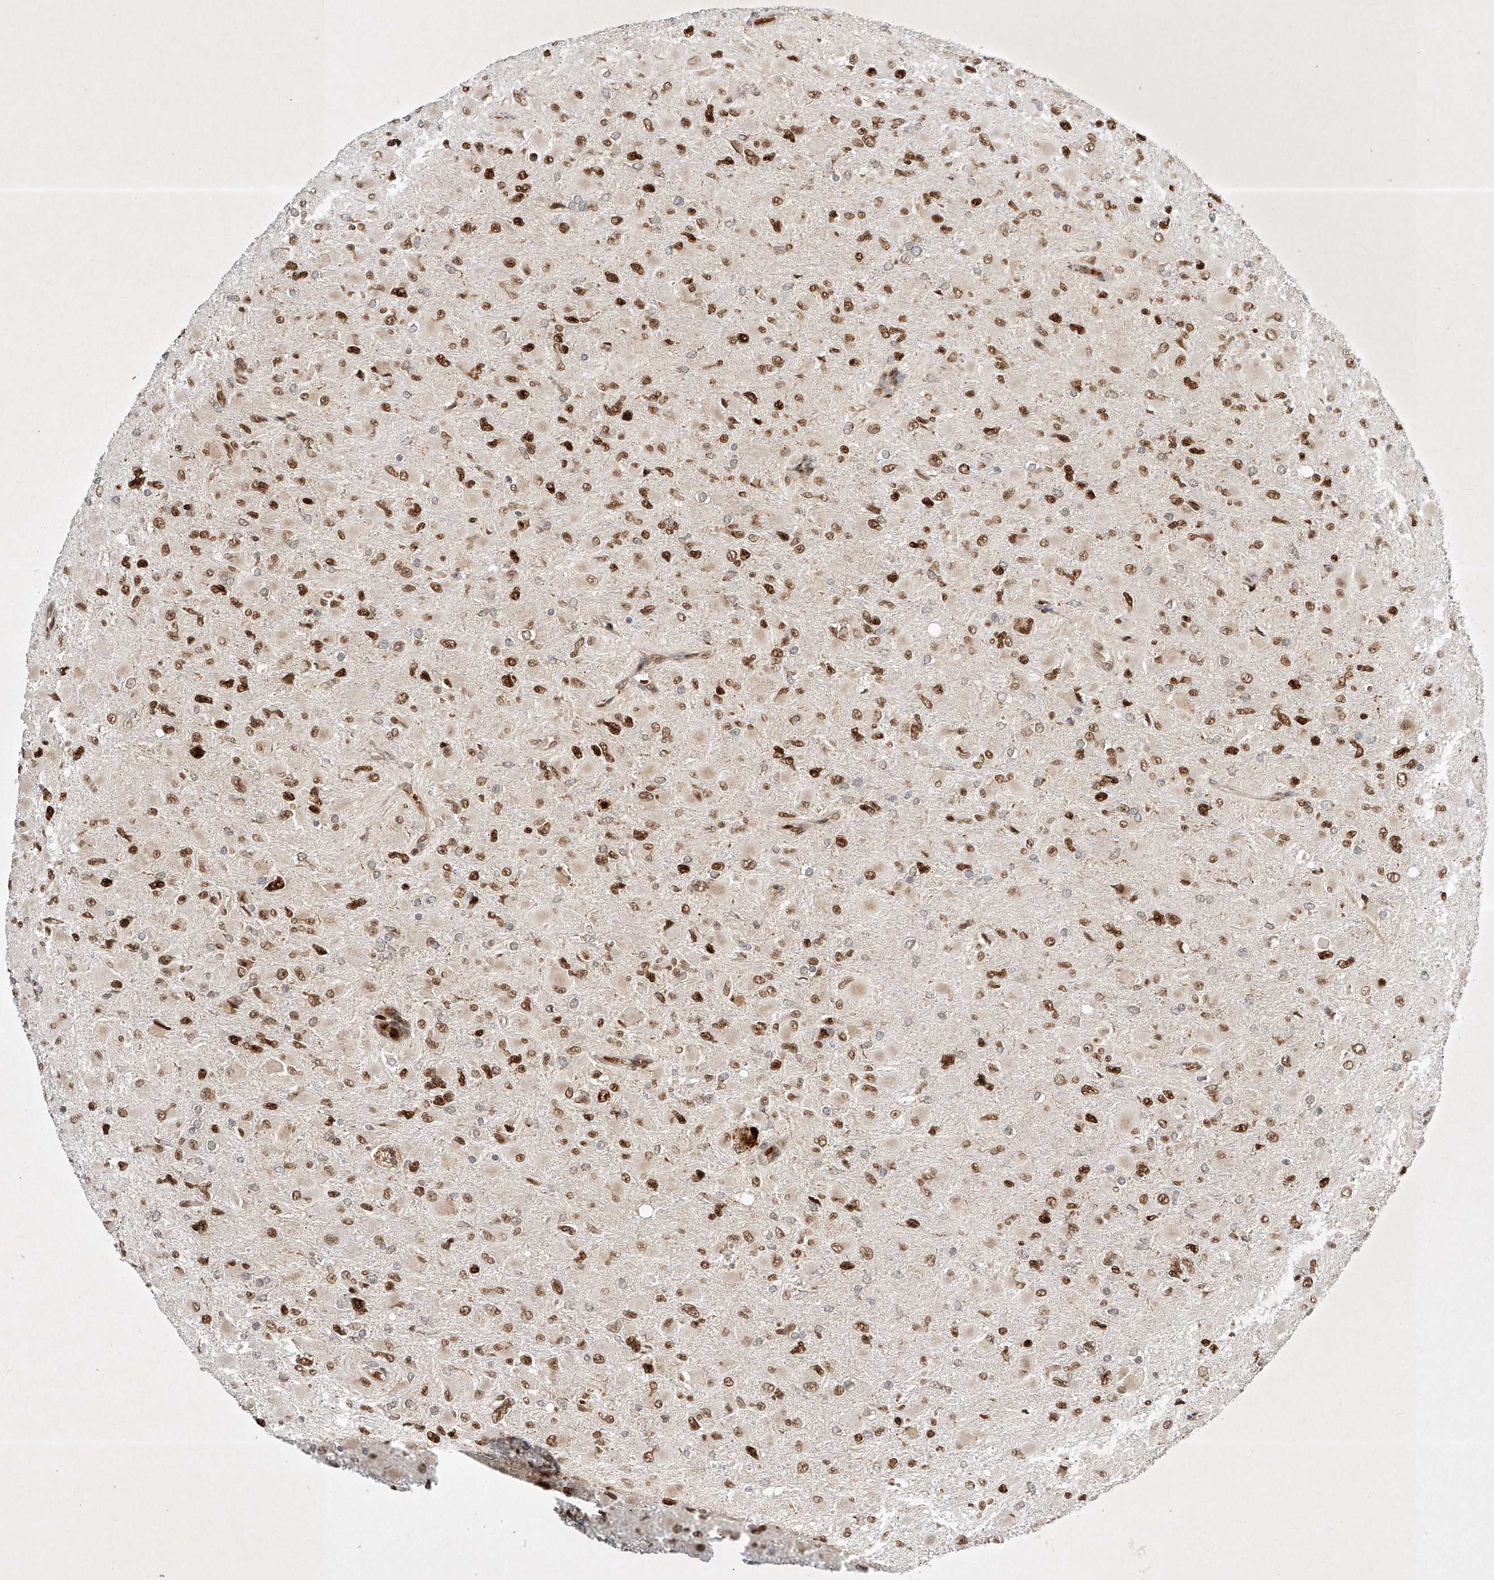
{"staining": {"intensity": "moderate", "quantity": ">75%", "location": "nuclear"}, "tissue": "glioma", "cell_type": "Tumor cells", "image_type": "cancer", "snomed": [{"axis": "morphology", "description": "Glioma, malignant, High grade"}, {"axis": "topography", "description": "Cerebral cortex"}], "caption": "A brown stain labels moderate nuclear staining of a protein in human malignant glioma (high-grade) tumor cells.", "gene": "EPG5", "patient": {"sex": "female", "age": 36}}